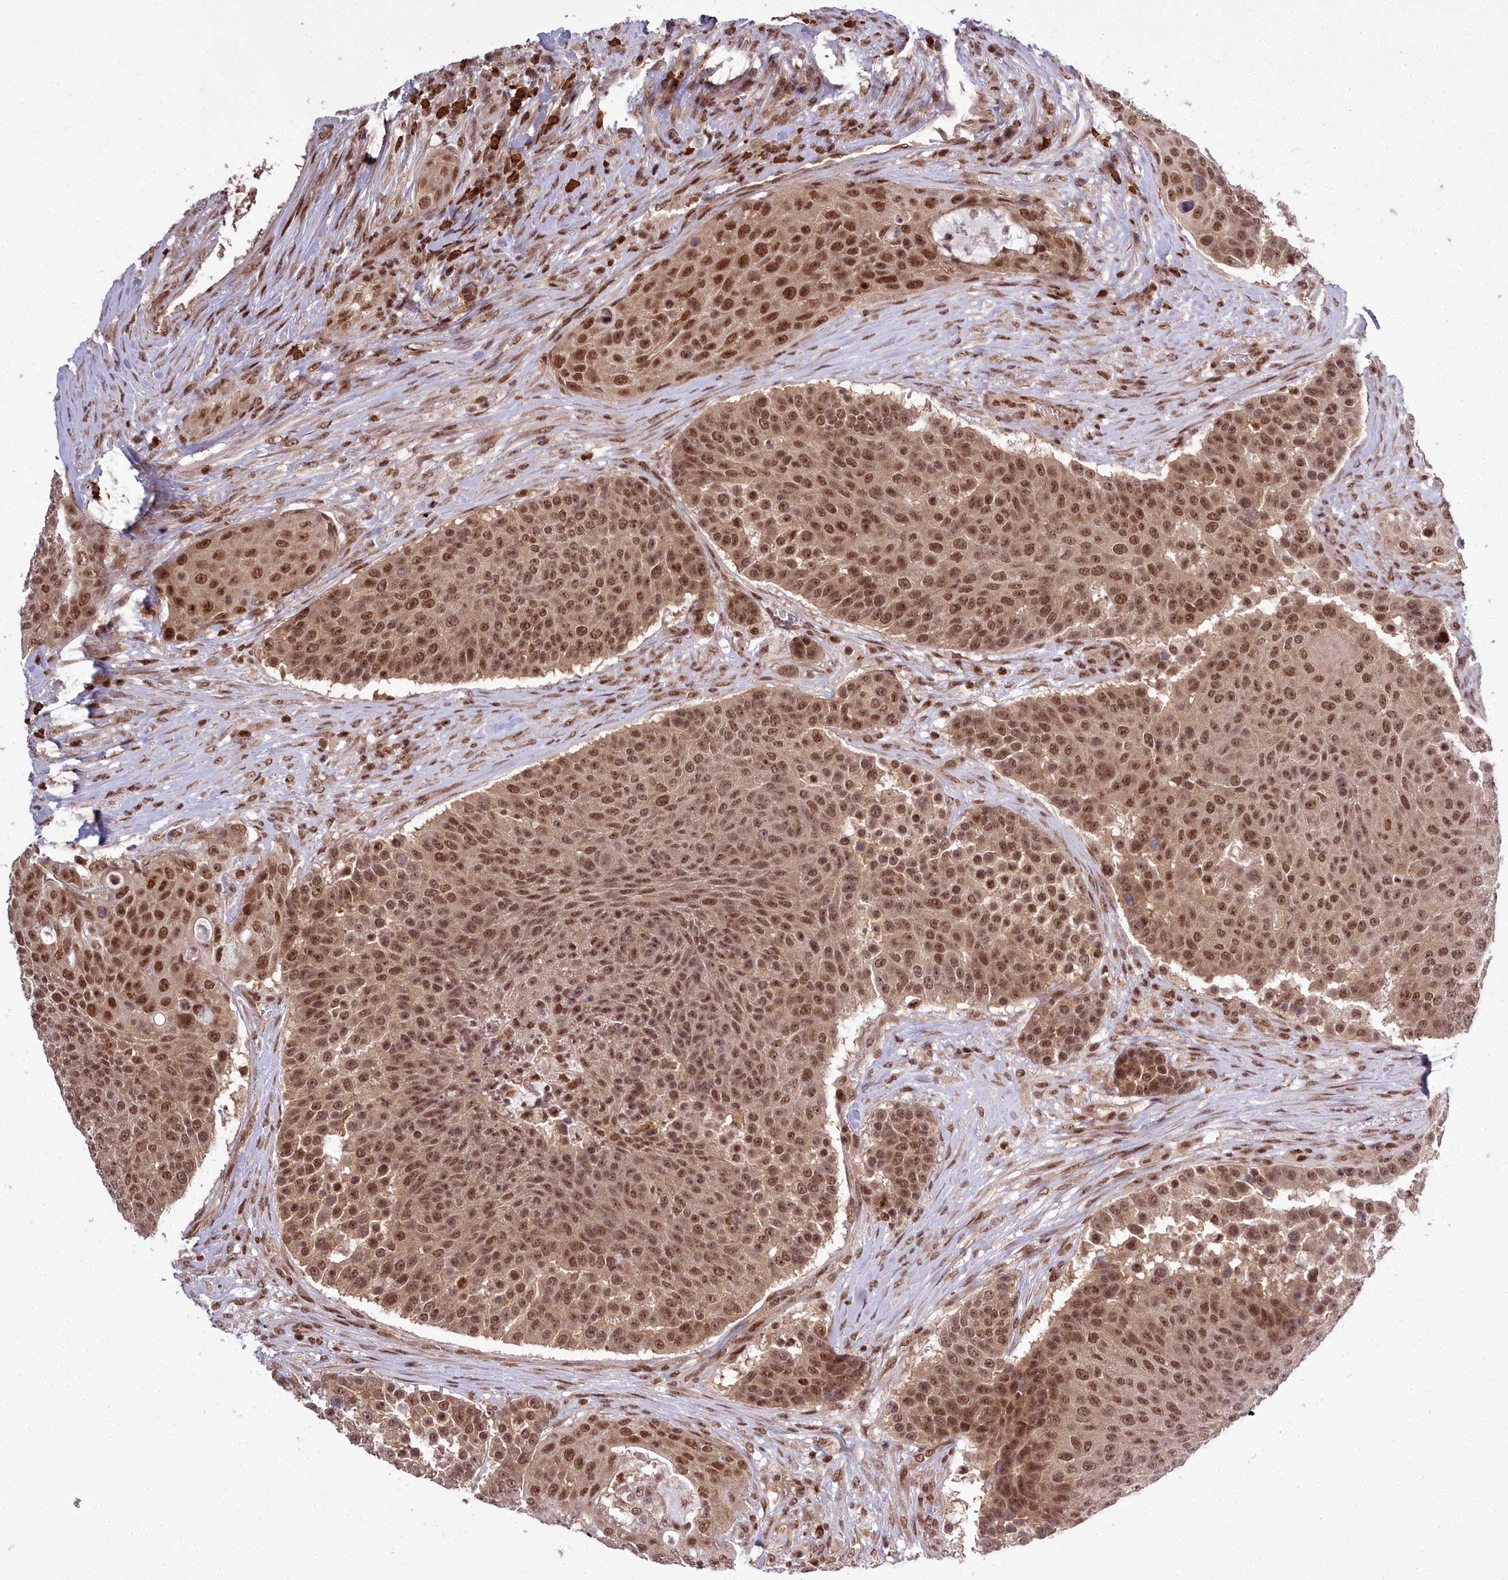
{"staining": {"intensity": "moderate", "quantity": ">75%", "location": "nuclear"}, "tissue": "urothelial cancer", "cell_type": "Tumor cells", "image_type": "cancer", "snomed": [{"axis": "morphology", "description": "Urothelial carcinoma, High grade"}, {"axis": "topography", "description": "Urinary bladder"}], "caption": "The histopathology image demonstrates immunohistochemical staining of urothelial cancer. There is moderate nuclear expression is seen in approximately >75% of tumor cells.", "gene": "GMEB1", "patient": {"sex": "female", "age": 63}}